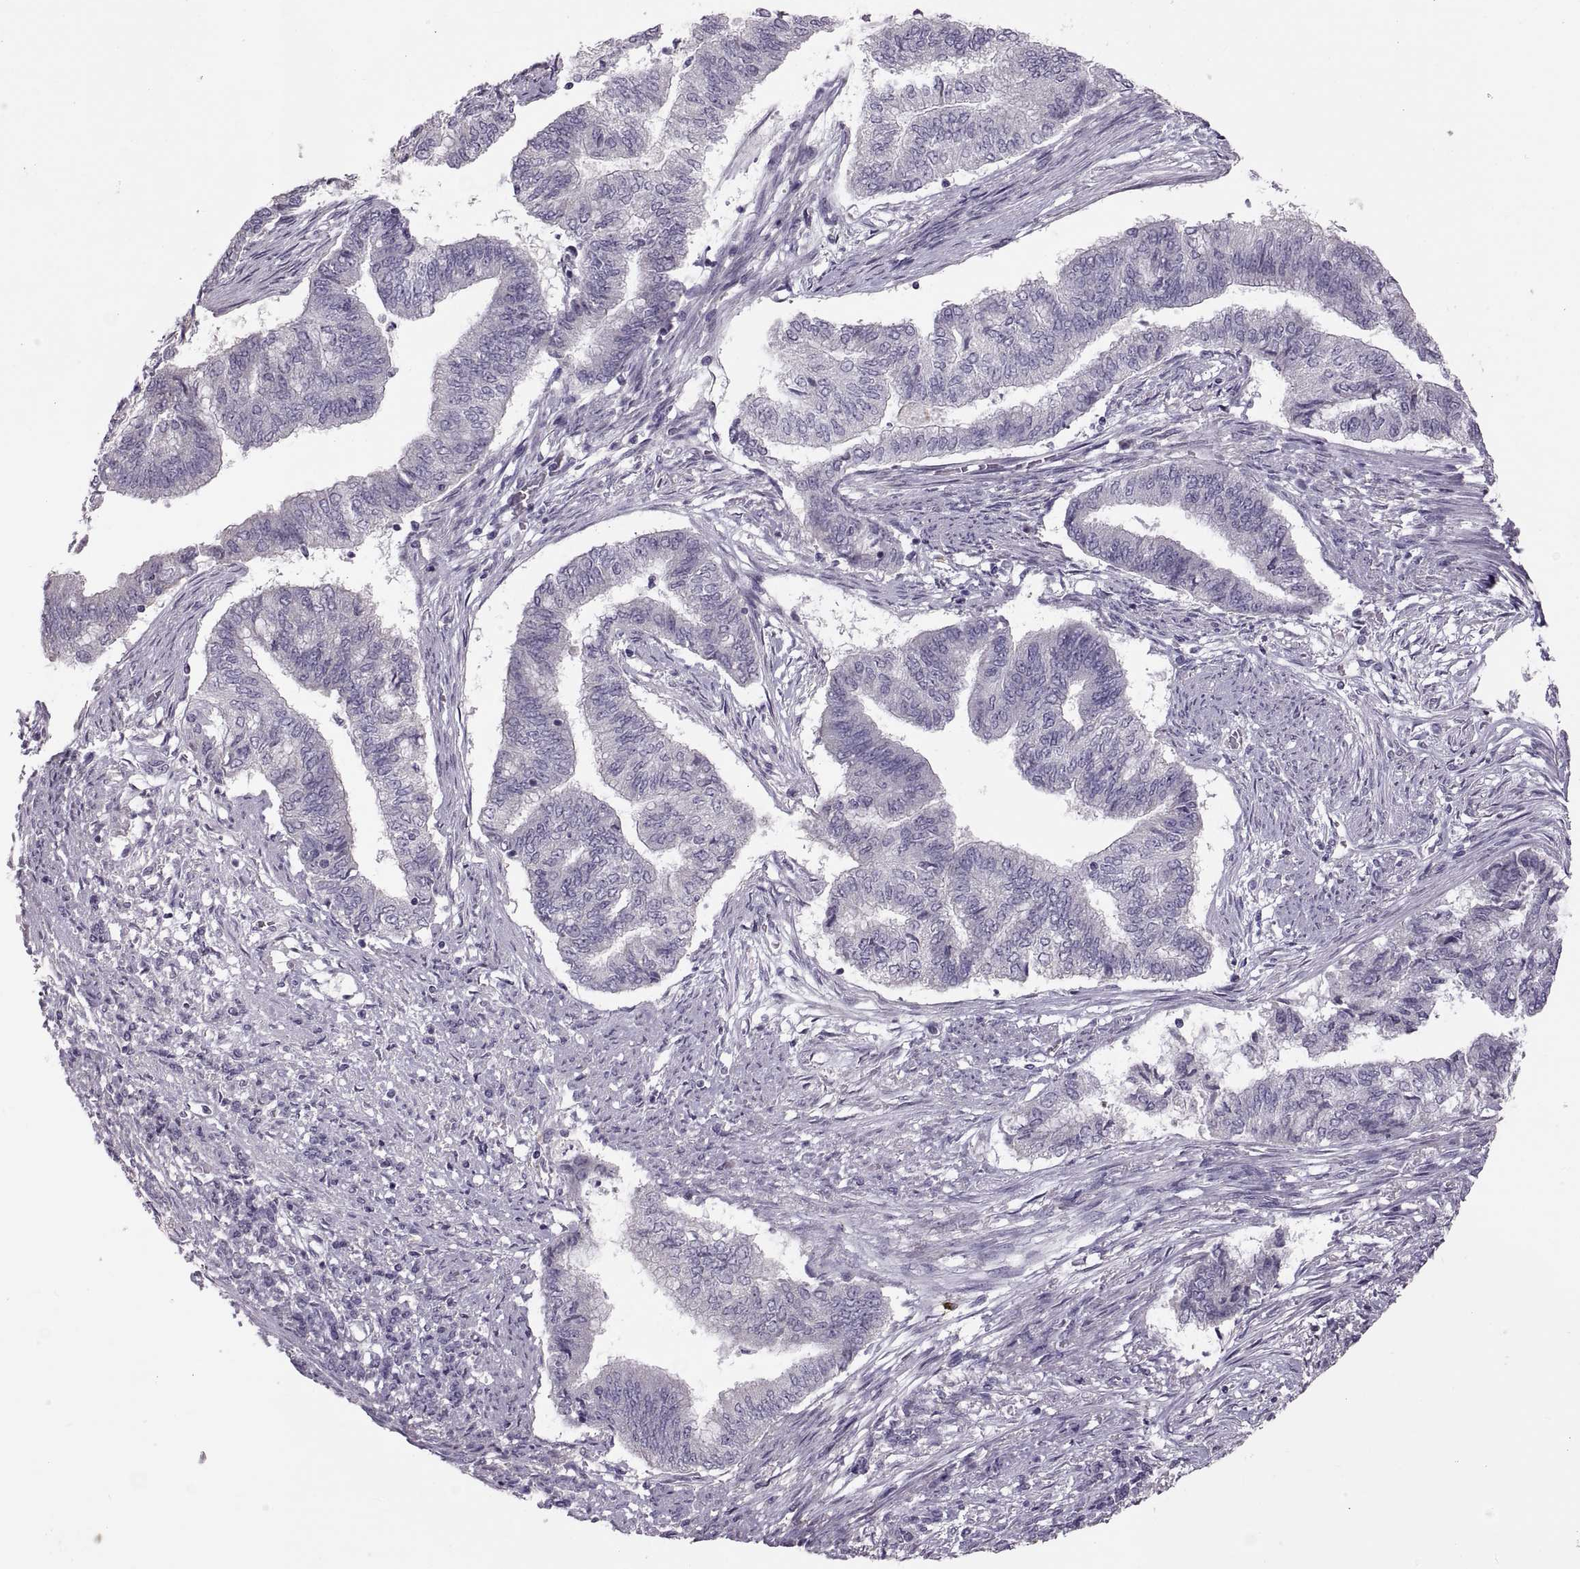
{"staining": {"intensity": "negative", "quantity": "none", "location": "none"}, "tissue": "endometrial cancer", "cell_type": "Tumor cells", "image_type": "cancer", "snomed": [{"axis": "morphology", "description": "Adenocarcinoma, NOS"}, {"axis": "topography", "description": "Endometrium"}], "caption": "Tumor cells show no significant protein positivity in endometrial adenocarcinoma.", "gene": "WFDC8", "patient": {"sex": "female", "age": 65}}